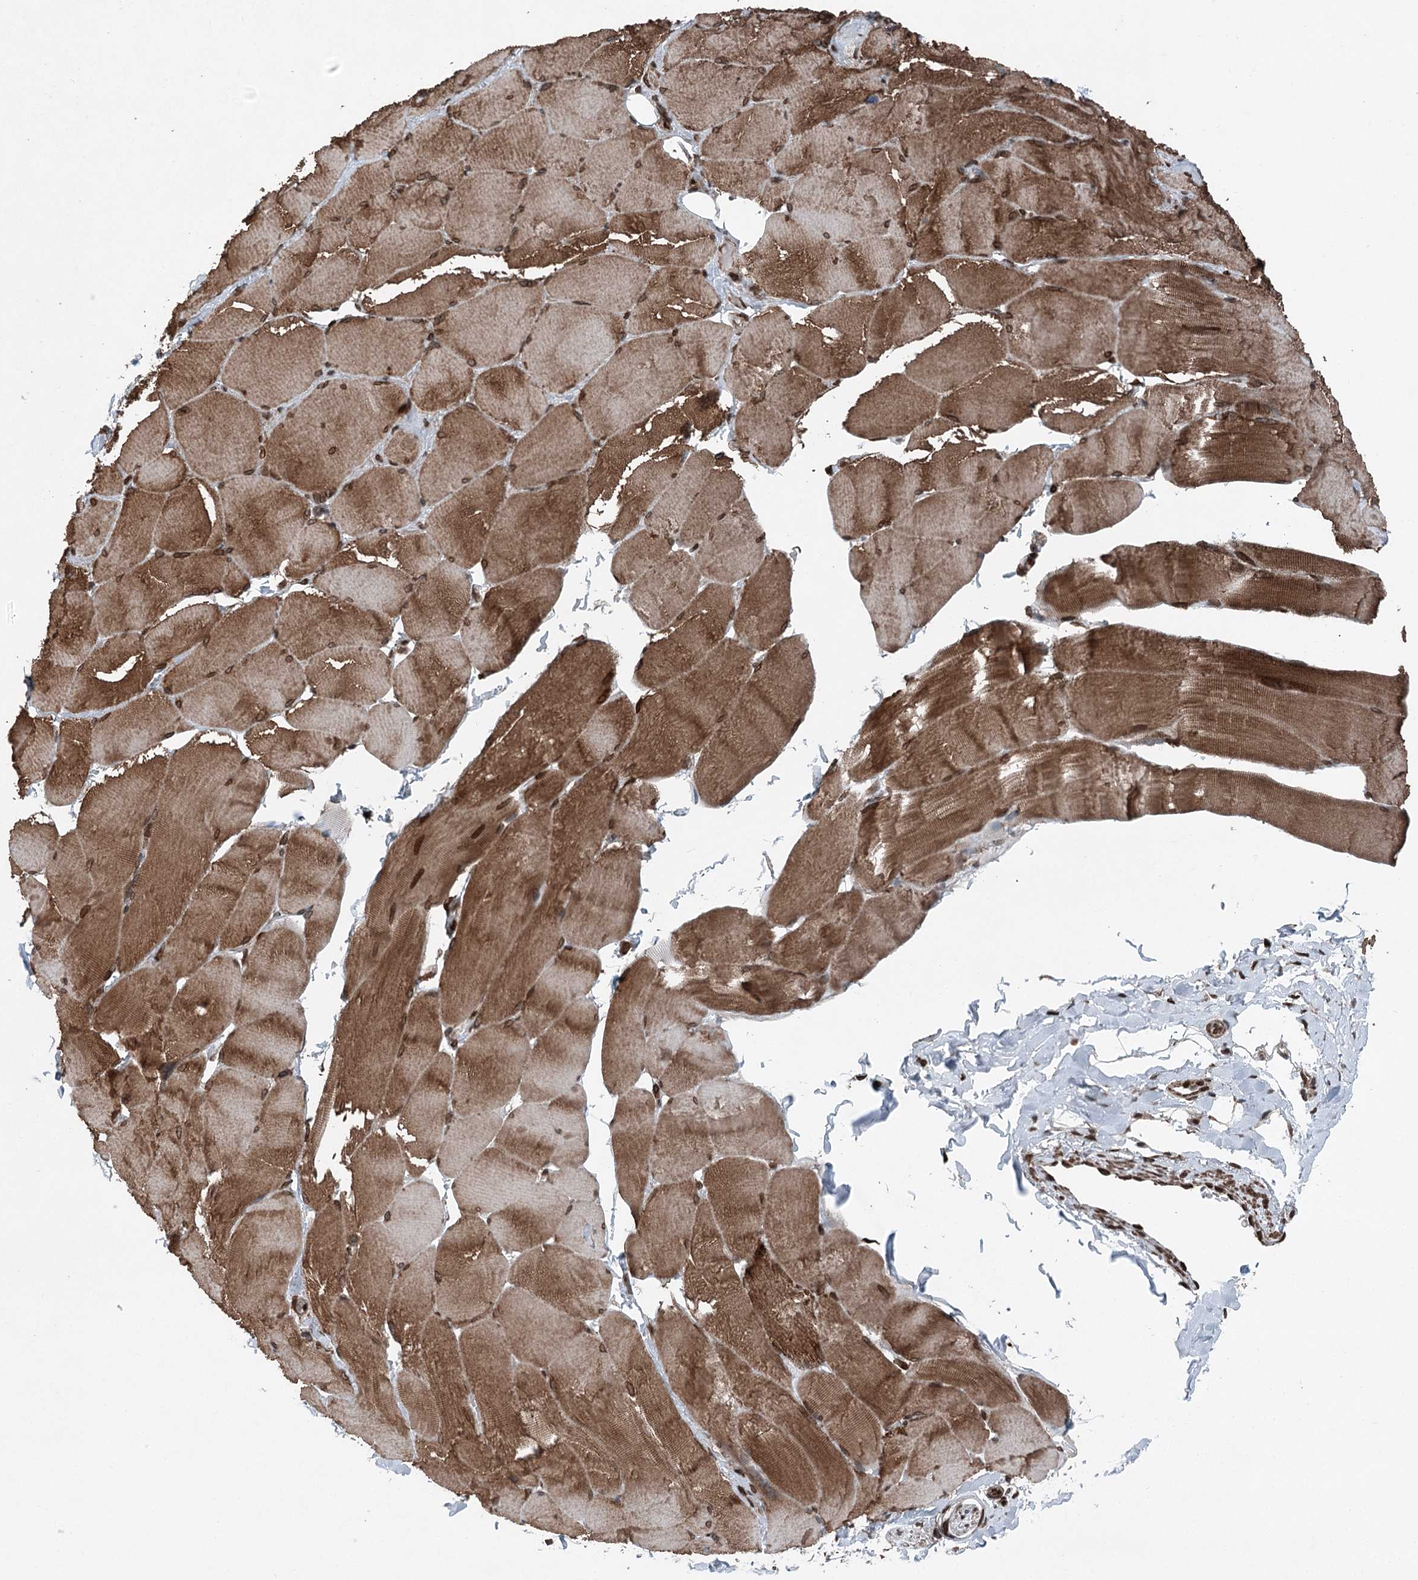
{"staining": {"intensity": "strong", "quantity": ">75%", "location": "cytoplasmic/membranous,nuclear"}, "tissue": "skeletal muscle", "cell_type": "Myocytes", "image_type": "normal", "snomed": [{"axis": "morphology", "description": "Normal tissue, NOS"}, {"axis": "topography", "description": "Skin"}, {"axis": "topography", "description": "Skeletal muscle"}], "caption": "Immunohistochemistry photomicrograph of normal skeletal muscle: skeletal muscle stained using immunohistochemistry demonstrates high levels of strong protein expression localized specifically in the cytoplasmic/membranous,nuclear of myocytes, appearing as a cytoplasmic/membranous,nuclear brown color.", "gene": "BCKDHA", "patient": {"sex": "male", "age": 83}}